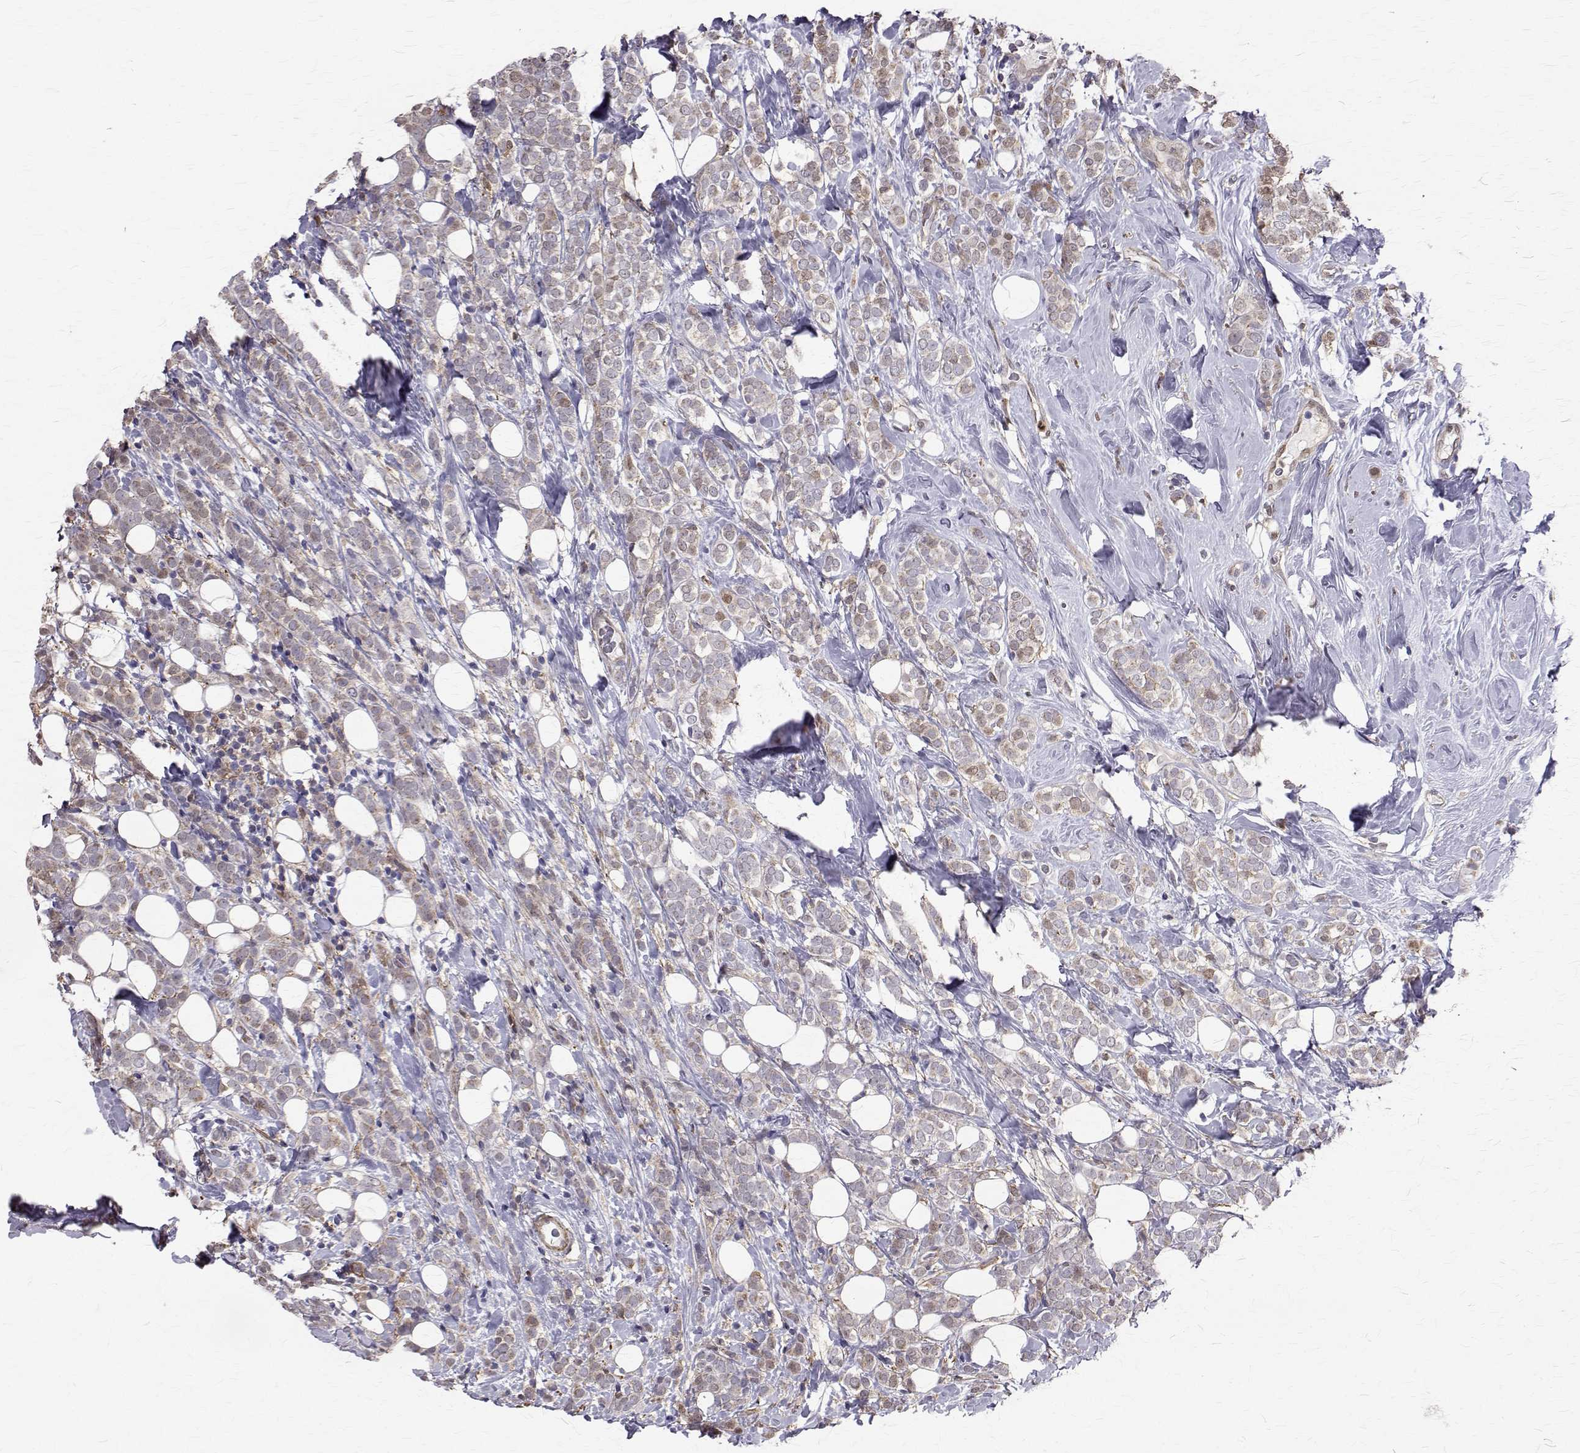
{"staining": {"intensity": "weak", "quantity": "25%-75%", "location": "cytoplasmic/membranous"}, "tissue": "breast cancer", "cell_type": "Tumor cells", "image_type": "cancer", "snomed": [{"axis": "morphology", "description": "Lobular carcinoma"}, {"axis": "topography", "description": "Breast"}], "caption": "A photomicrograph of lobular carcinoma (breast) stained for a protein displays weak cytoplasmic/membranous brown staining in tumor cells.", "gene": "CCDC89", "patient": {"sex": "female", "age": 49}}